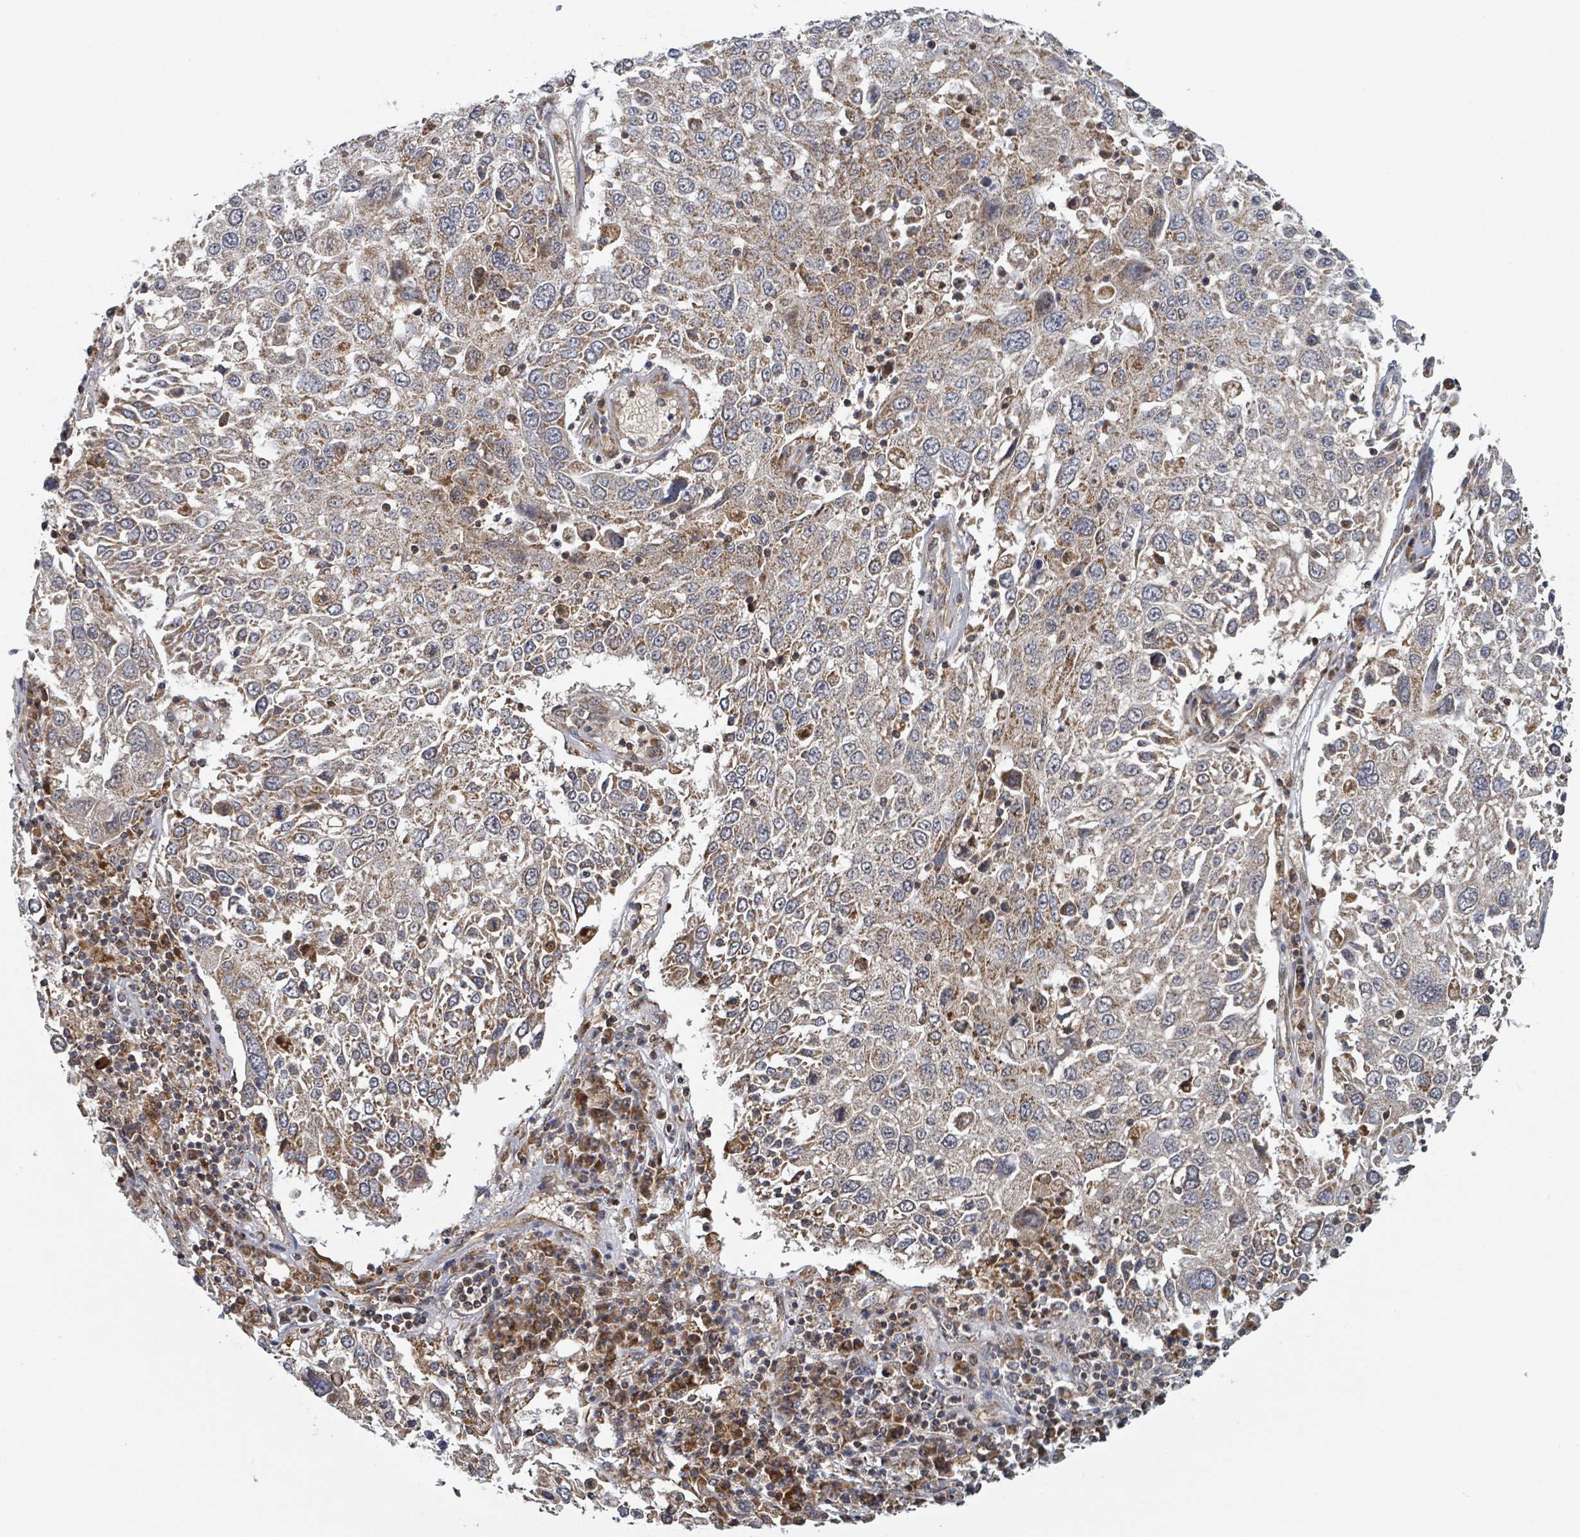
{"staining": {"intensity": "moderate", "quantity": ">75%", "location": "cytoplasmic/membranous"}, "tissue": "lung cancer", "cell_type": "Tumor cells", "image_type": "cancer", "snomed": [{"axis": "morphology", "description": "Squamous cell carcinoma, NOS"}, {"axis": "topography", "description": "Lung"}], "caption": "About >75% of tumor cells in lung cancer (squamous cell carcinoma) demonstrate moderate cytoplasmic/membranous protein staining as visualized by brown immunohistochemical staining.", "gene": "HIVEP1", "patient": {"sex": "male", "age": 65}}